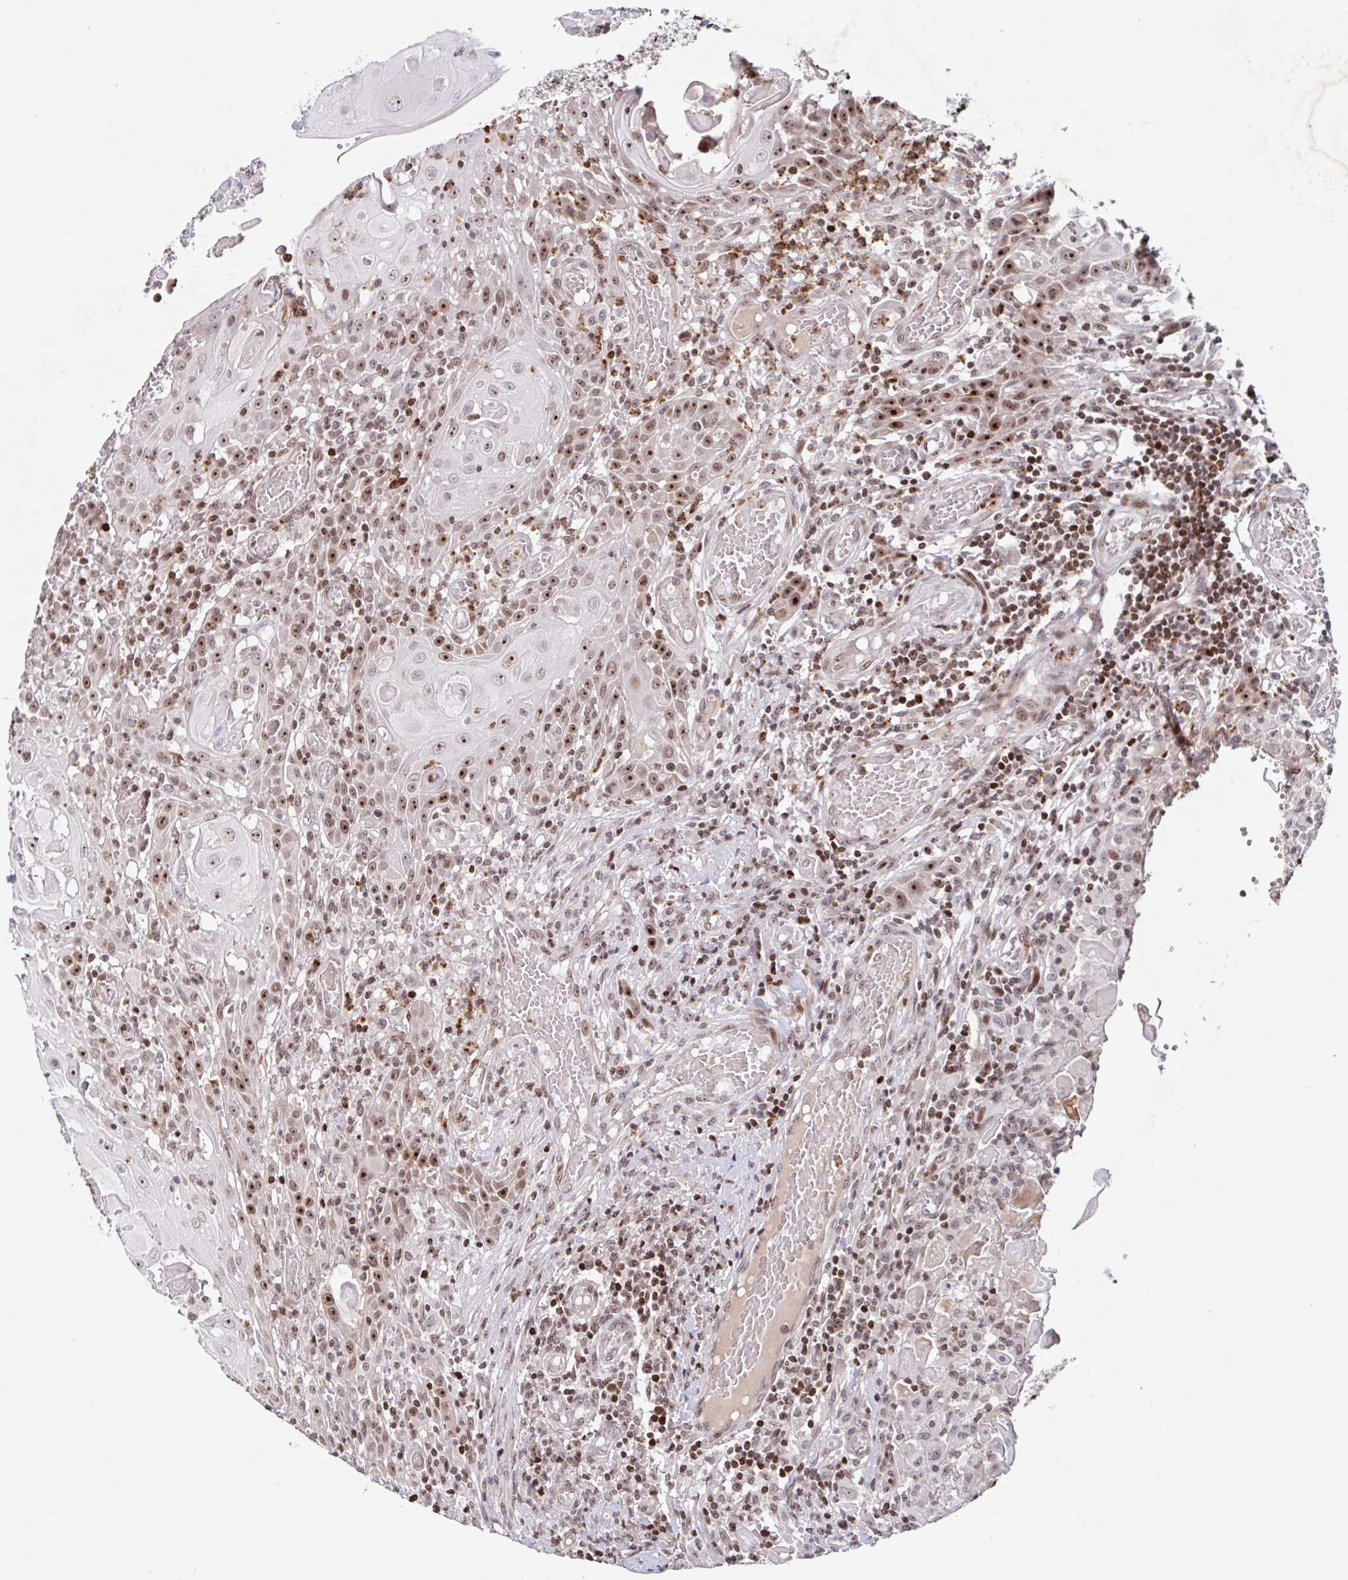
{"staining": {"intensity": "moderate", "quantity": "25%-75%", "location": "nuclear"}, "tissue": "head and neck cancer", "cell_type": "Tumor cells", "image_type": "cancer", "snomed": [{"axis": "morphology", "description": "Normal tissue, NOS"}, {"axis": "morphology", "description": "Squamous cell carcinoma, NOS"}, {"axis": "topography", "description": "Oral tissue"}, {"axis": "topography", "description": "Head-Neck"}], "caption": "Immunohistochemistry (IHC) histopathology image of head and neck squamous cell carcinoma stained for a protein (brown), which demonstrates medium levels of moderate nuclear positivity in about 25%-75% of tumor cells.", "gene": "C19orf53", "patient": {"sex": "female", "age": 55}}